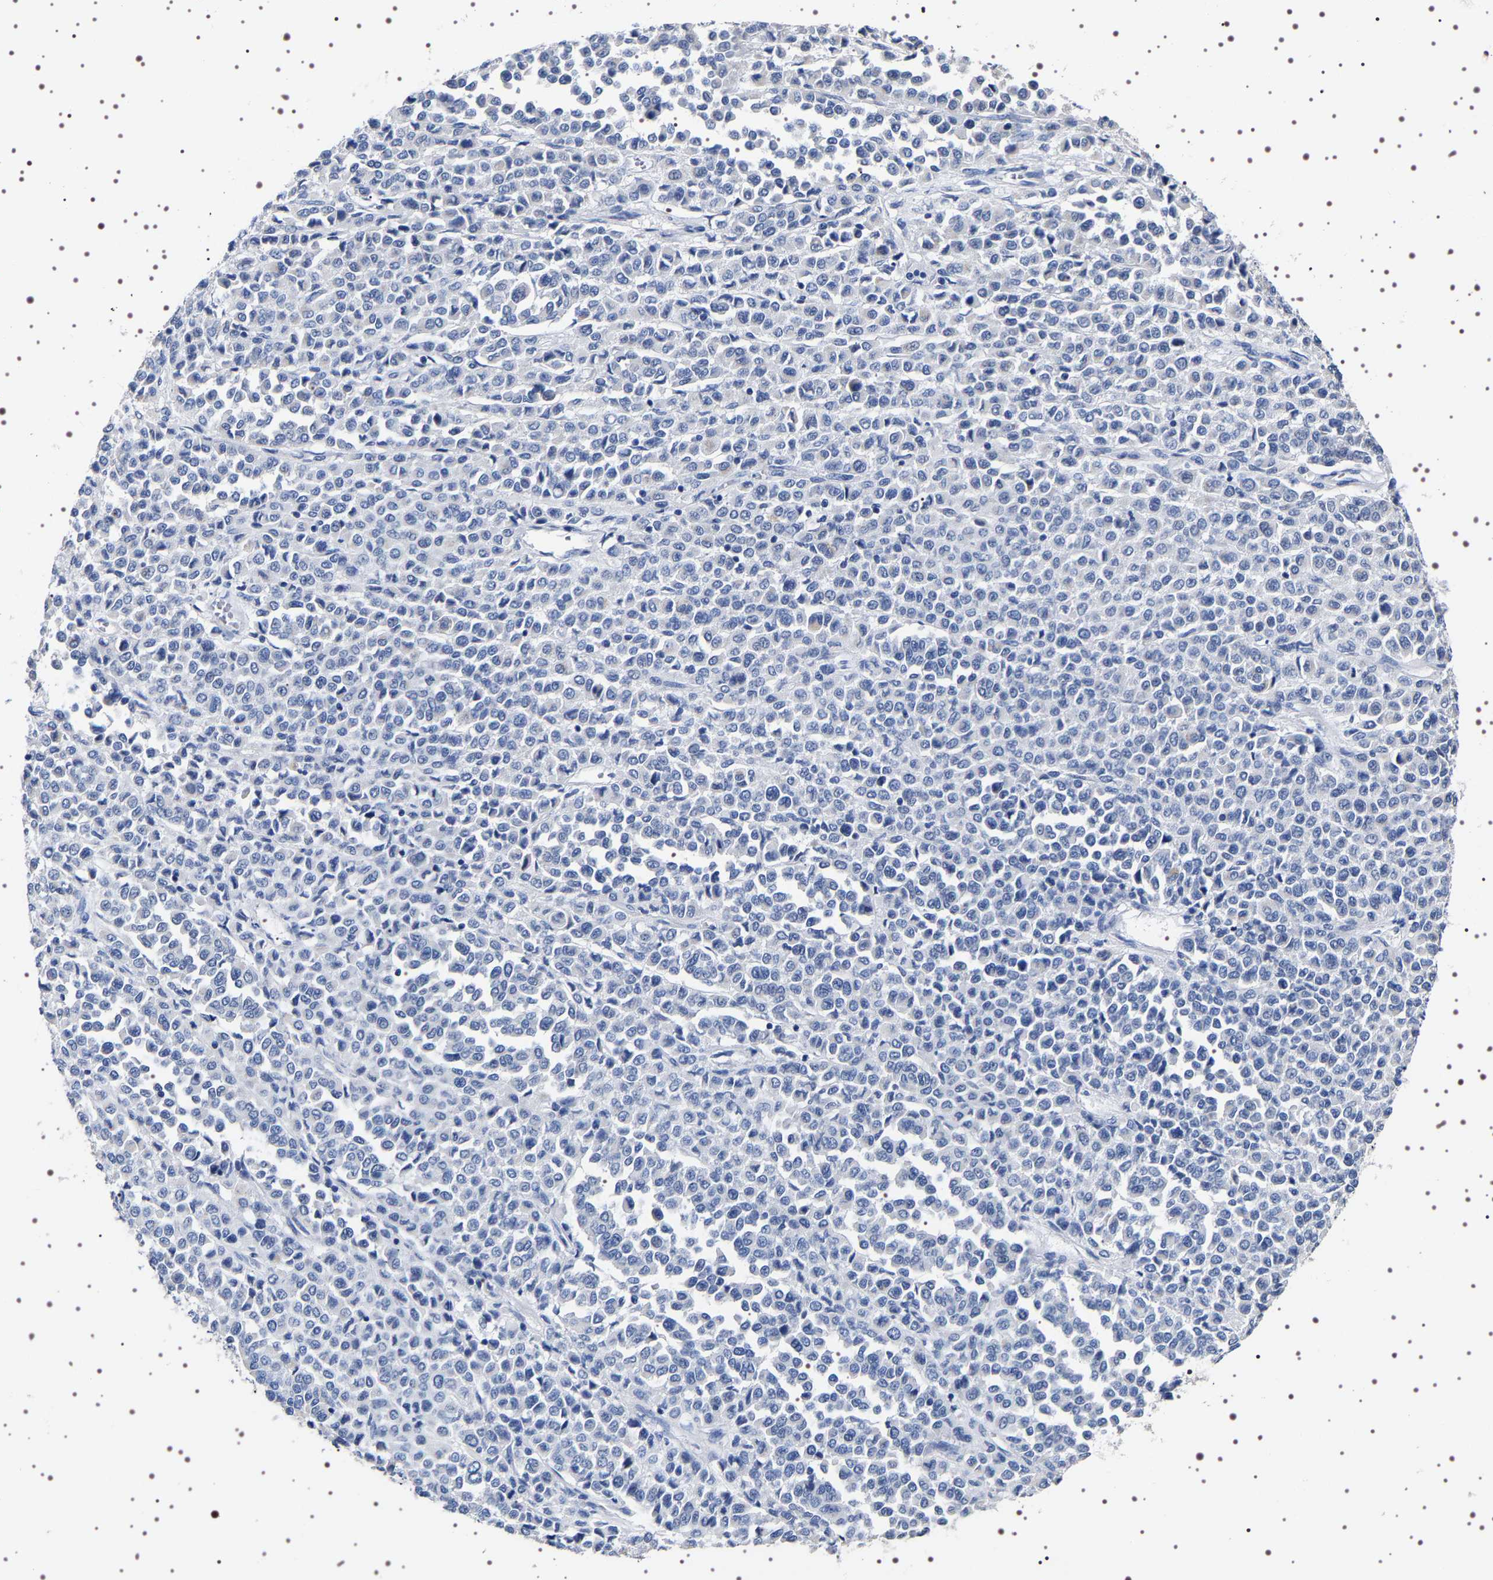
{"staining": {"intensity": "negative", "quantity": "none", "location": "none"}, "tissue": "melanoma", "cell_type": "Tumor cells", "image_type": "cancer", "snomed": [{"axis": "morphology", "description": "Malignant melanoma, Metastatic site"}, {"axis": "topography", "description": "Pancreas"}], "caption": "The photomicrograph demonstrates no significant expression in tumor cells of melanoma.", "gene": "UBQLN3", "patient": {"sex": "female", "age": 30}}